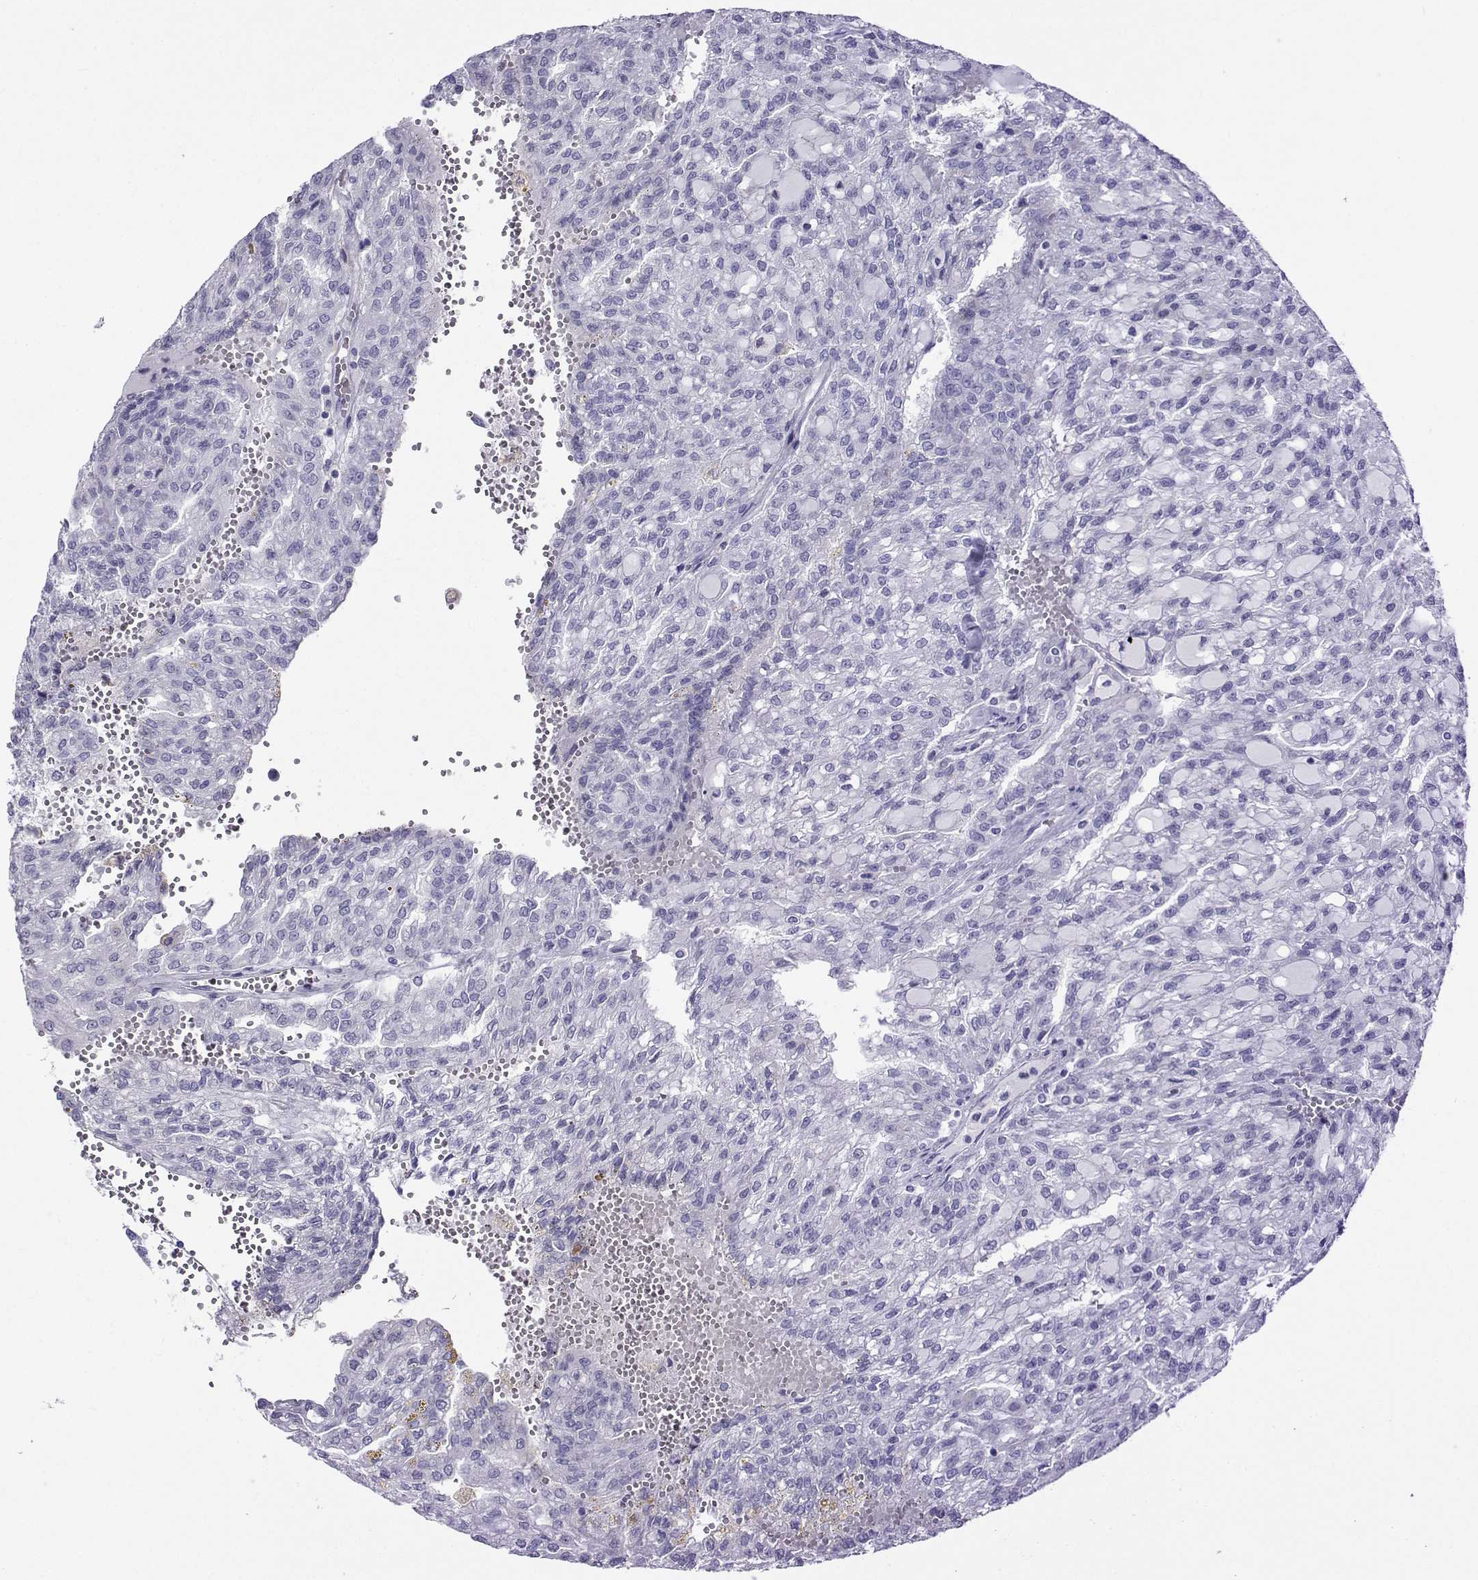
{"staining": {"intensity": "negative", "quantity": "none", "location": "none"}, "tissue": "renal cancer", "cell_type": "Tumor cells", "image_type": "cancer", "snomed": [{"axis": "morphology", "description": "Adenocarcinoma, NOS"}, {"axis": "topography", "description": "Kidney"}], "caption": "There is no significant staining in tumor cells of renal cancer (adenocarcinoma). The staining was performed using DAB to visualize the protein expression in brown, while the nuclei were stained in blue with hematoxylin (Magnification: 20x).", "gene": "FBXO24", "patient": {"sex": "male", "age": 63}}